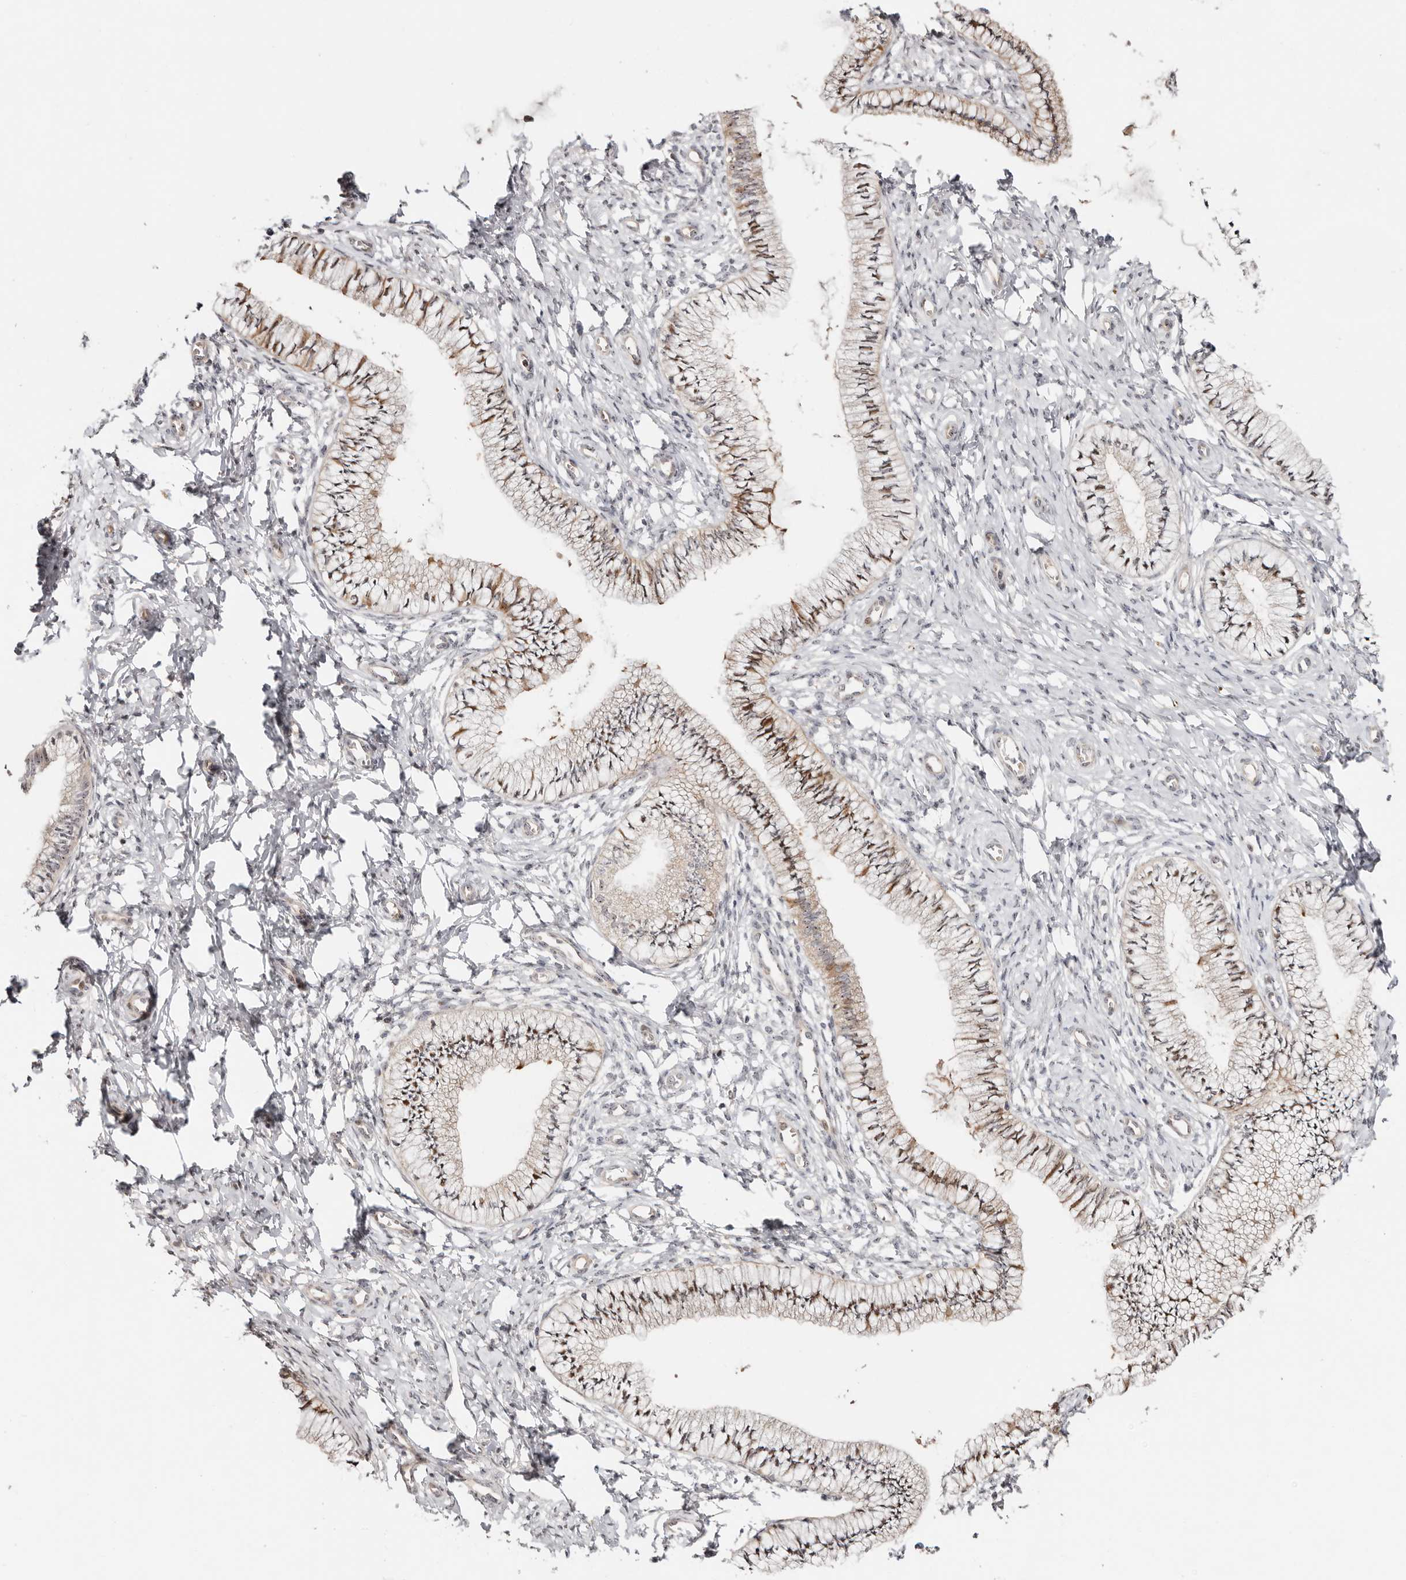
{"staining": {"intensity": "moderate", "quantity": "<25%", "location": "cytoplasmic/membranous"}, "tissue": "cervix", "cell_type": "Glandular cells", "image_type": "normal", "snomed": [{"axis": "morphology", "description": "Normal tissue, NOS"}, {"axis": "topography", "description": "Cervix"}], "caption": "Approximately <25% of glandular cells in unremarkable human cervix show moderate cytoplasmic/membranous protein expression as visualized by brown immunohistochemical staining.", "gene": "ODF2L", "patient": {"sex": "female", "age": 36}}